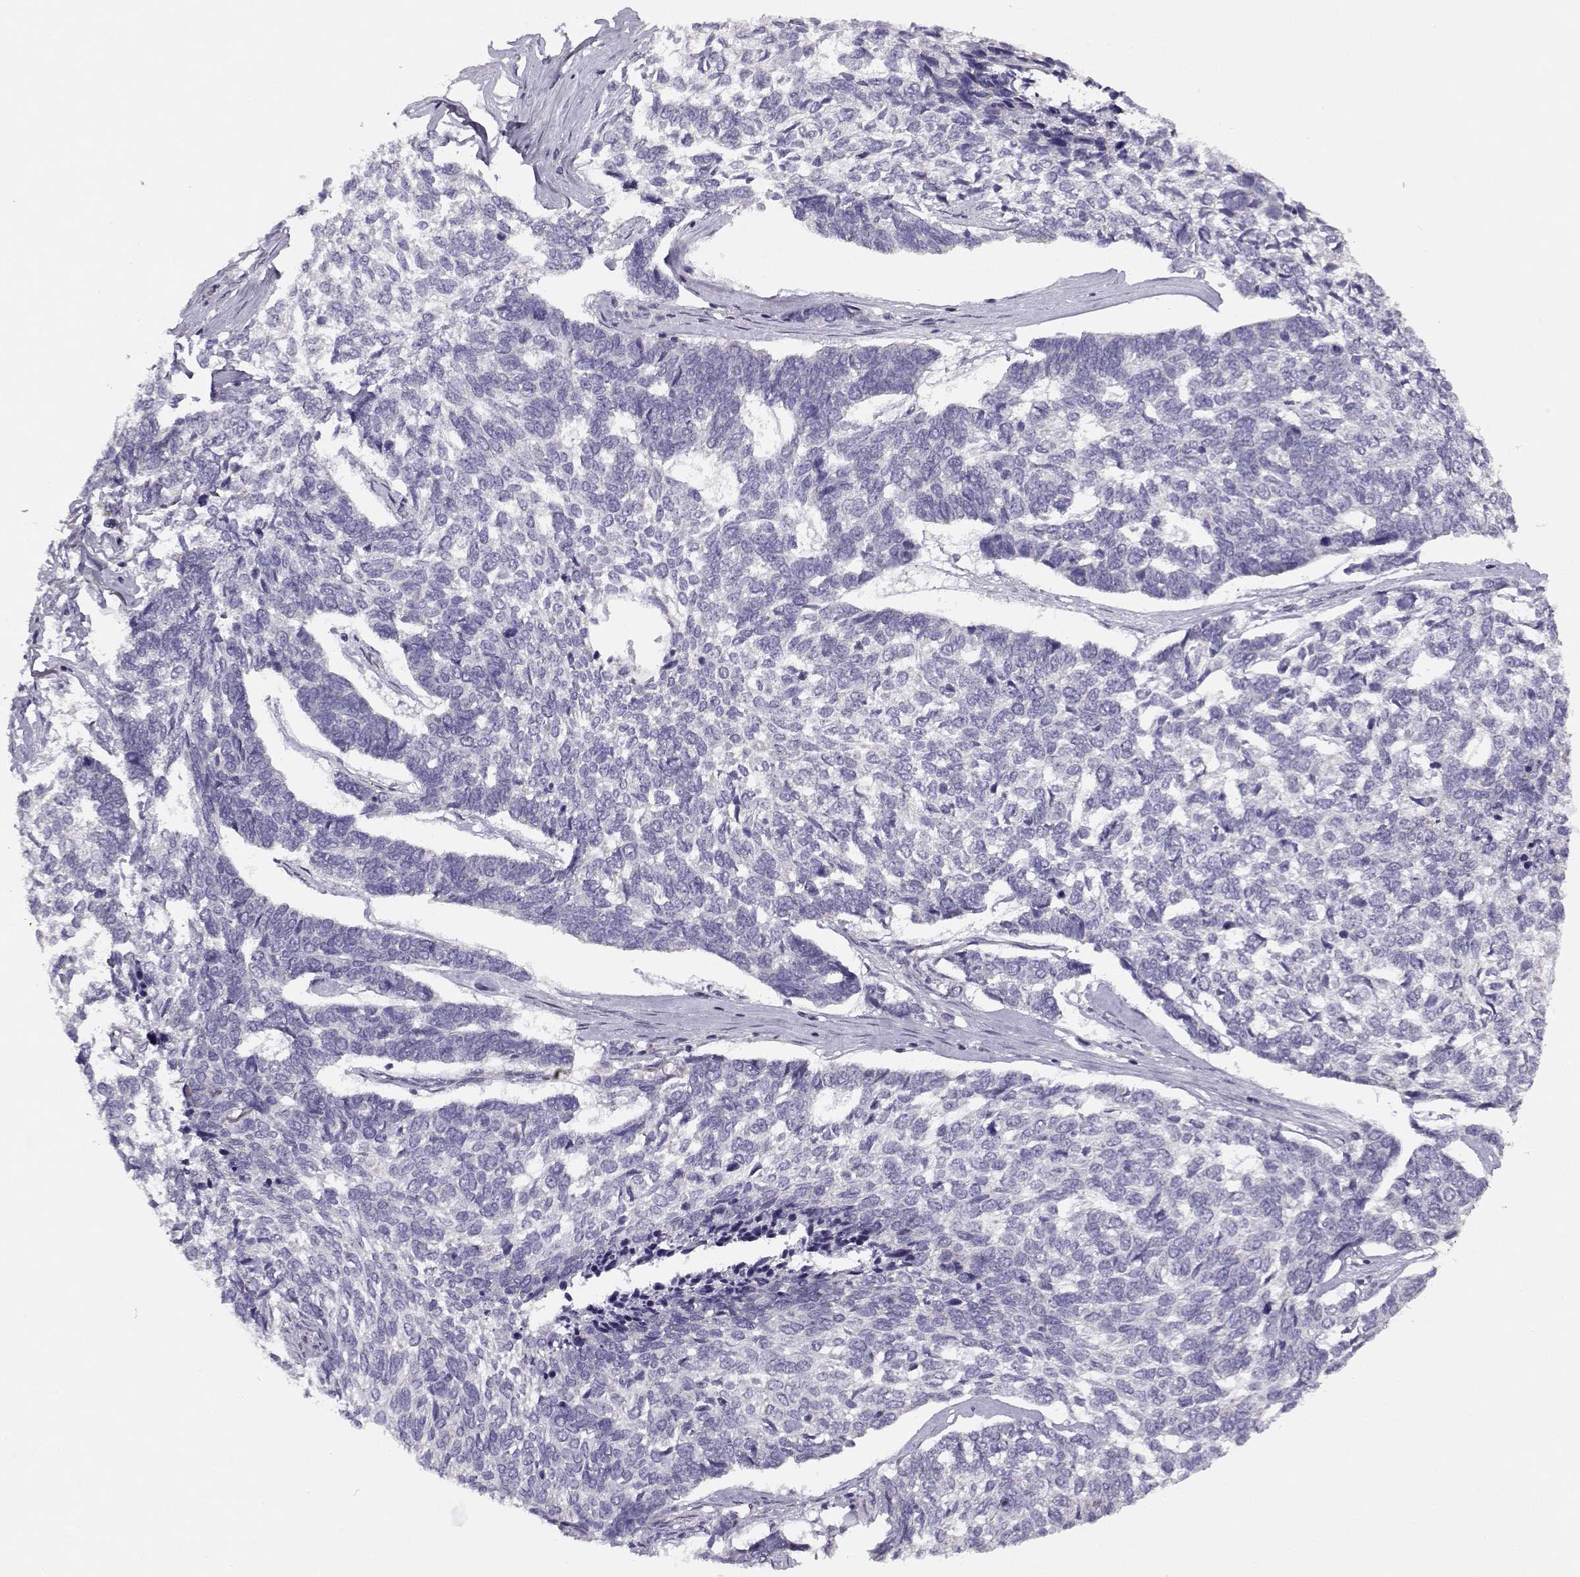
{"staining": {"intensity": "negative", "quantity": "none", "location": "none"}, "tissue": "skin cancer", "cell_type": "Tumor cells", "image_type": "cancer", "snomed": [{"axis": "morphology", "description": "Basal cell carcinoma"}, {"axis": "topography", "description": "Skin"}], "caption": "Immunohistochemistry of basal cell carcinoma (skin) reveals no expression in tumor cells.", "gene": "KLF17", "patient": {"sex": "female", "age": 65}}